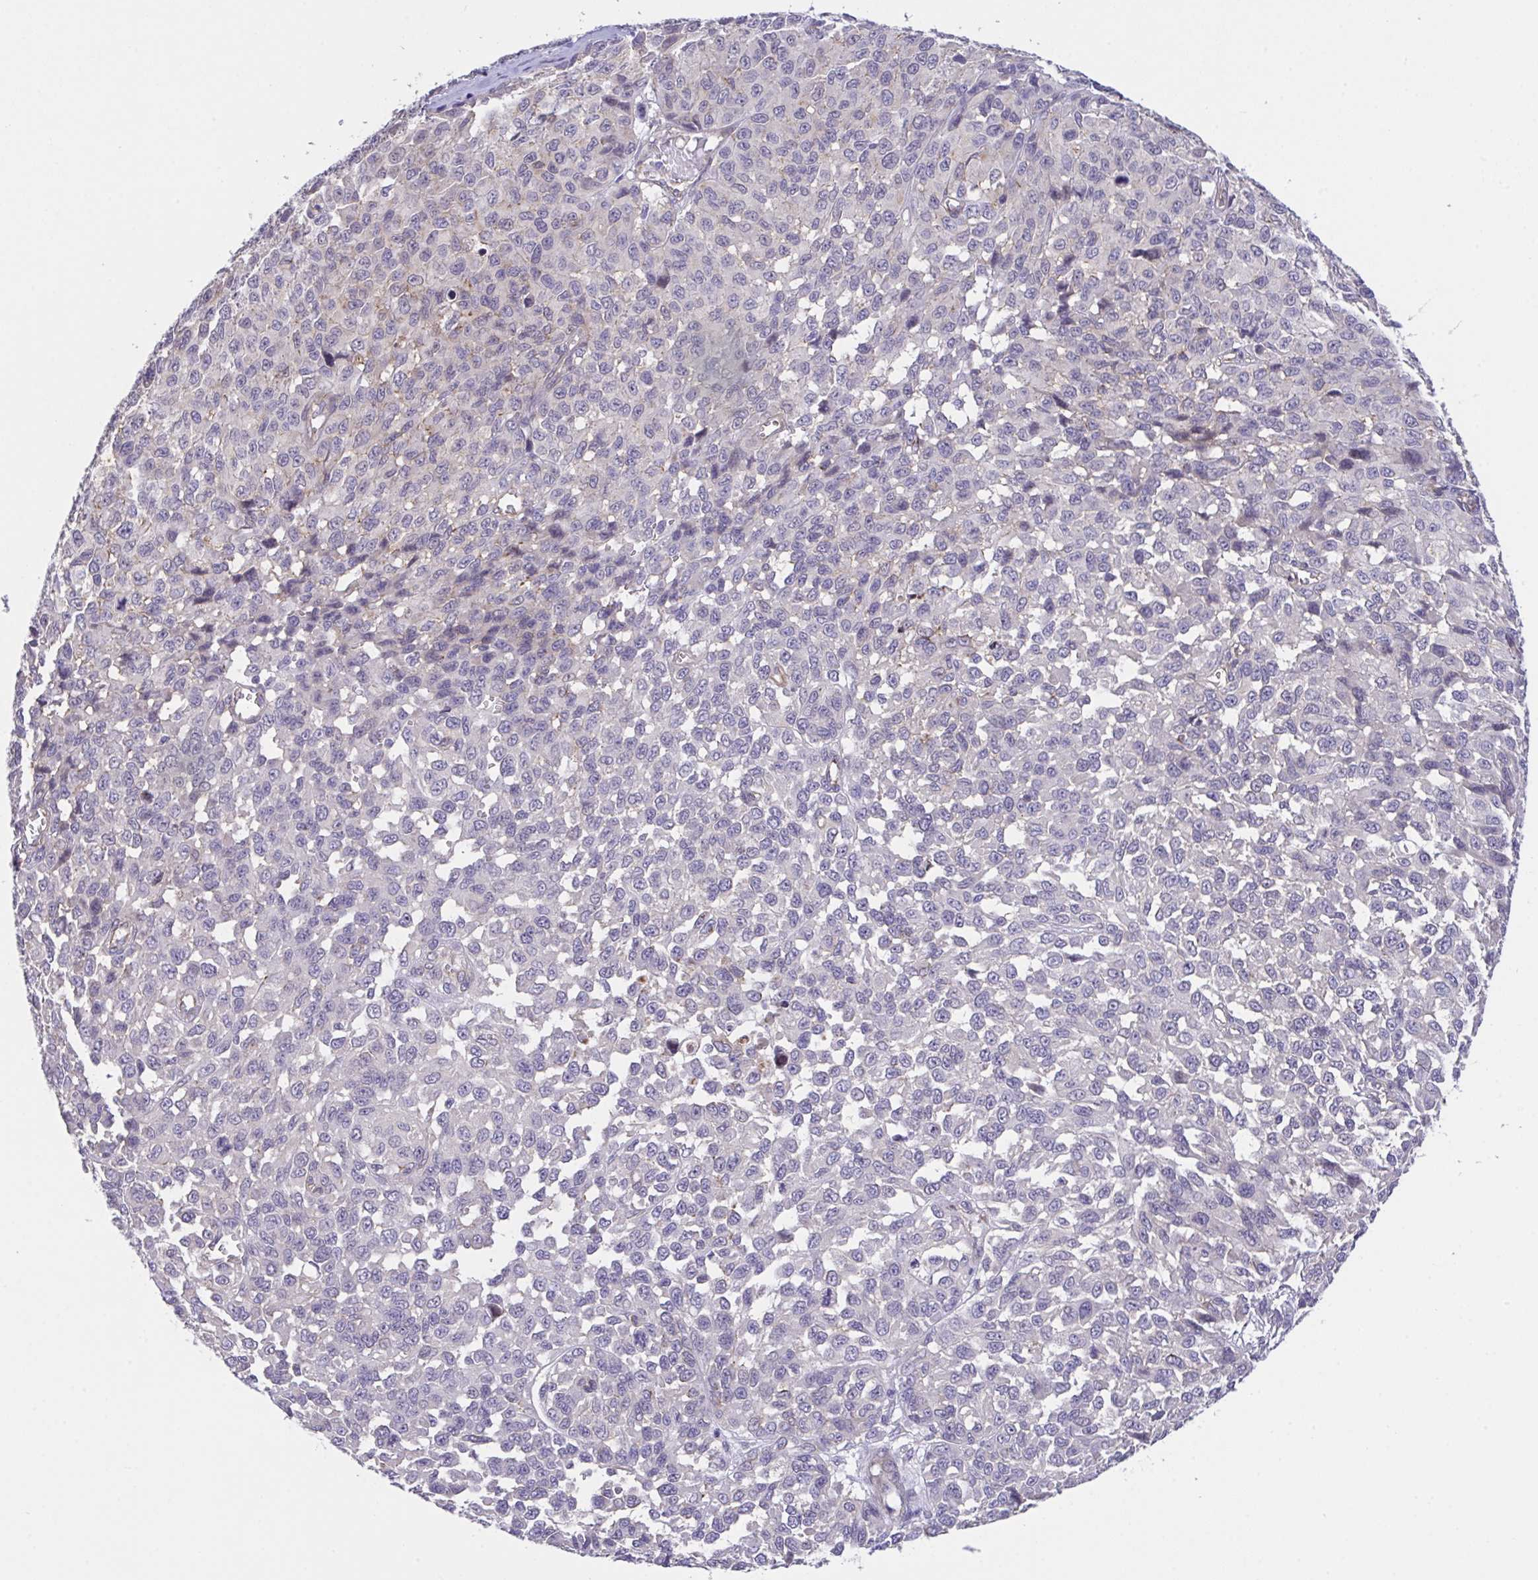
{"staining": {"intensity": "negative", "quantity": "none", "location": "none"}, "tissue": "melanoma", "cell_type": "Tumor cells", "image_type": "cancer", "snomed": [{"axis": "morphology", "description": "Malignant melanoma, NOS"}, {"axis": "topography", "description": "Skin"}], "caption": "Tumor cells are negative for protein expression in human malignant melanoma.", "gene": "RHOXF1", "patient": {"sex": "male", "age": 62}}